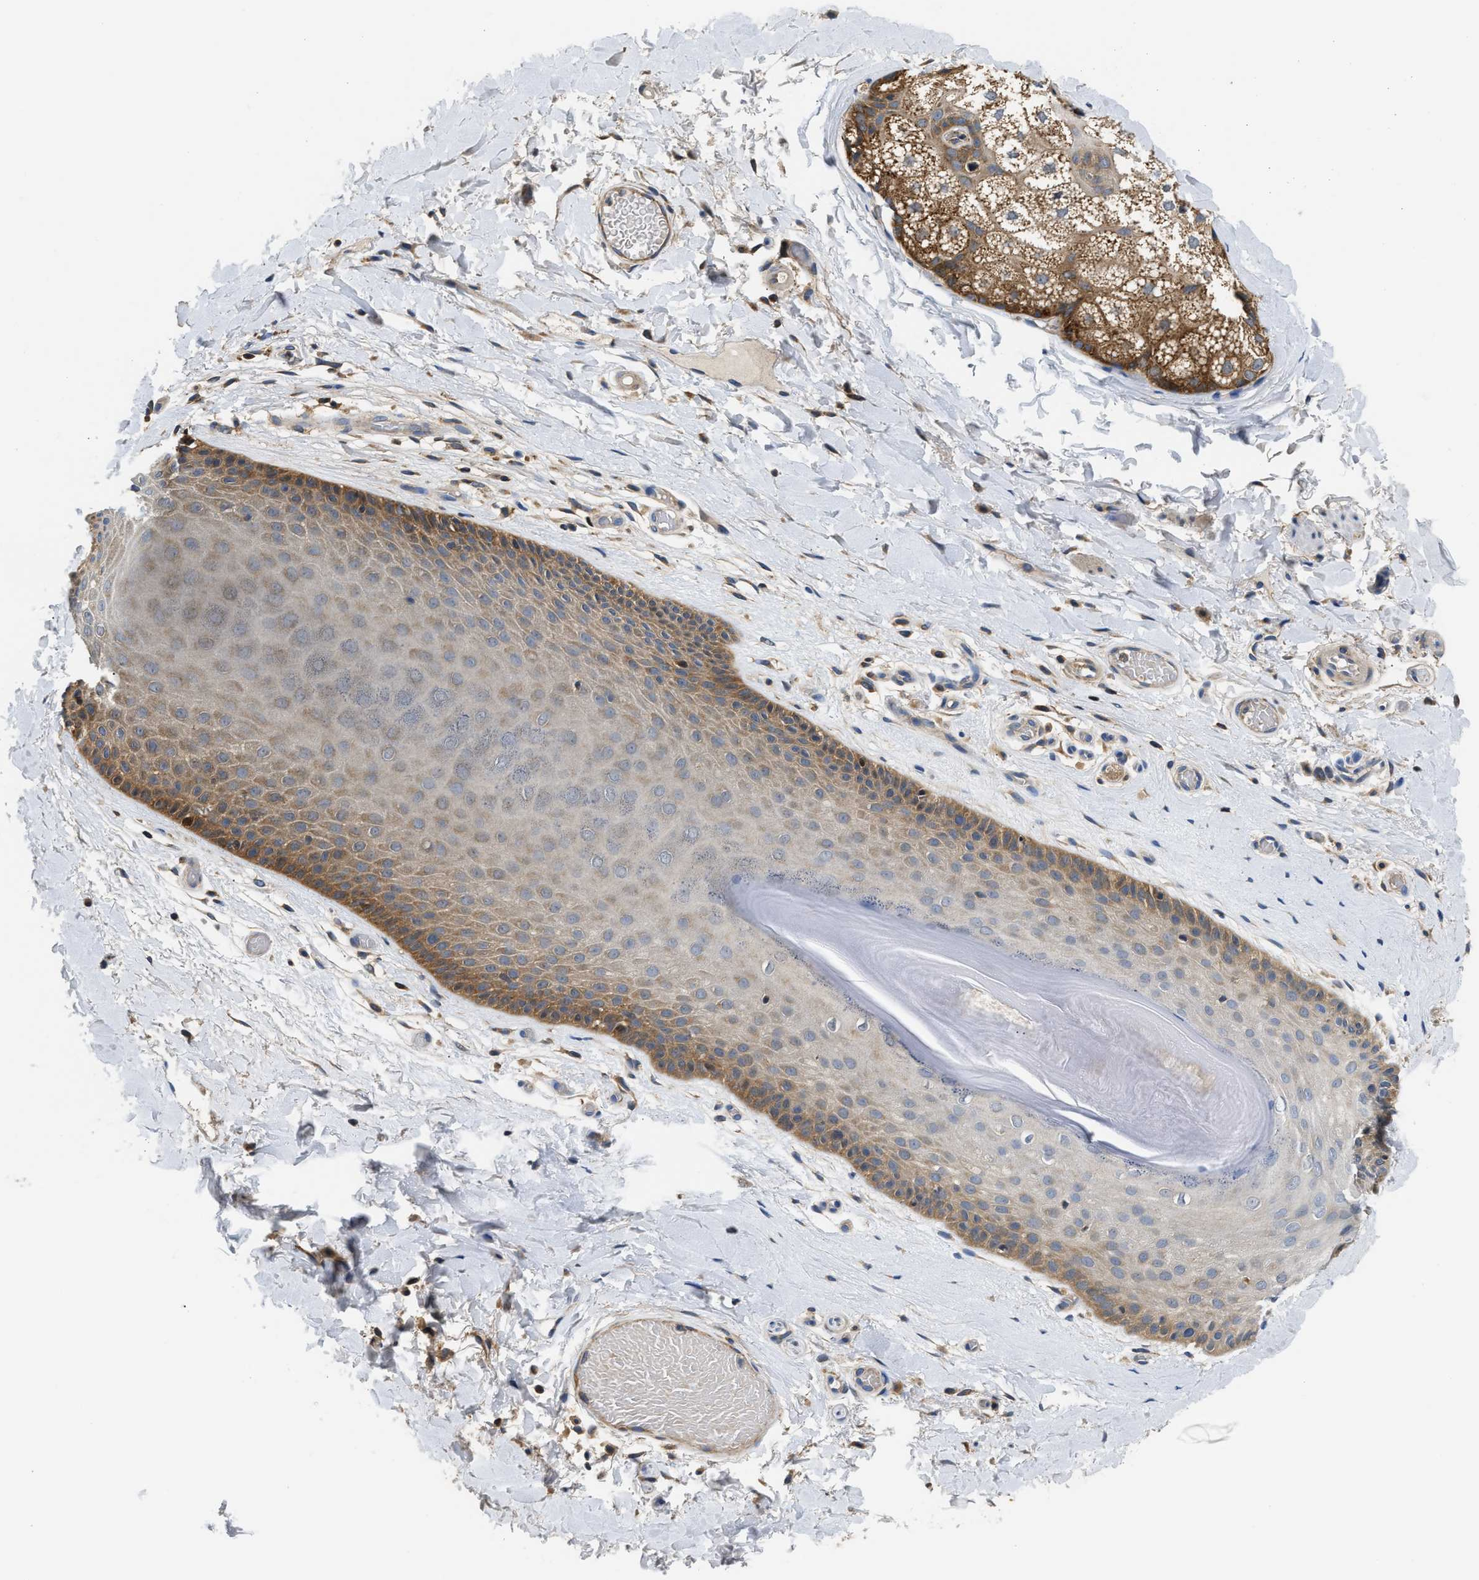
{"staining": {"intensity": "moderate", "quantity": "25%-75%", "location": "cytoplasmic/membranous"}, "tissue": "skin", "cell_type": "Epidermal cells", "image_type": "normal", "snomed": [{"axis": "morphology", "description": "Normal tissue, NOS"}, {"axis": "topography", "description": "Vulva"}], "caption": "Normal skin reveals moderate cytoplasmic/membranous staining in approximately 25%-75% of epidermal cells (IHC, brightfield microscopy, high magnification)..", "gene": "CCM2", "patient": {"sex": "female", "age": 73}}